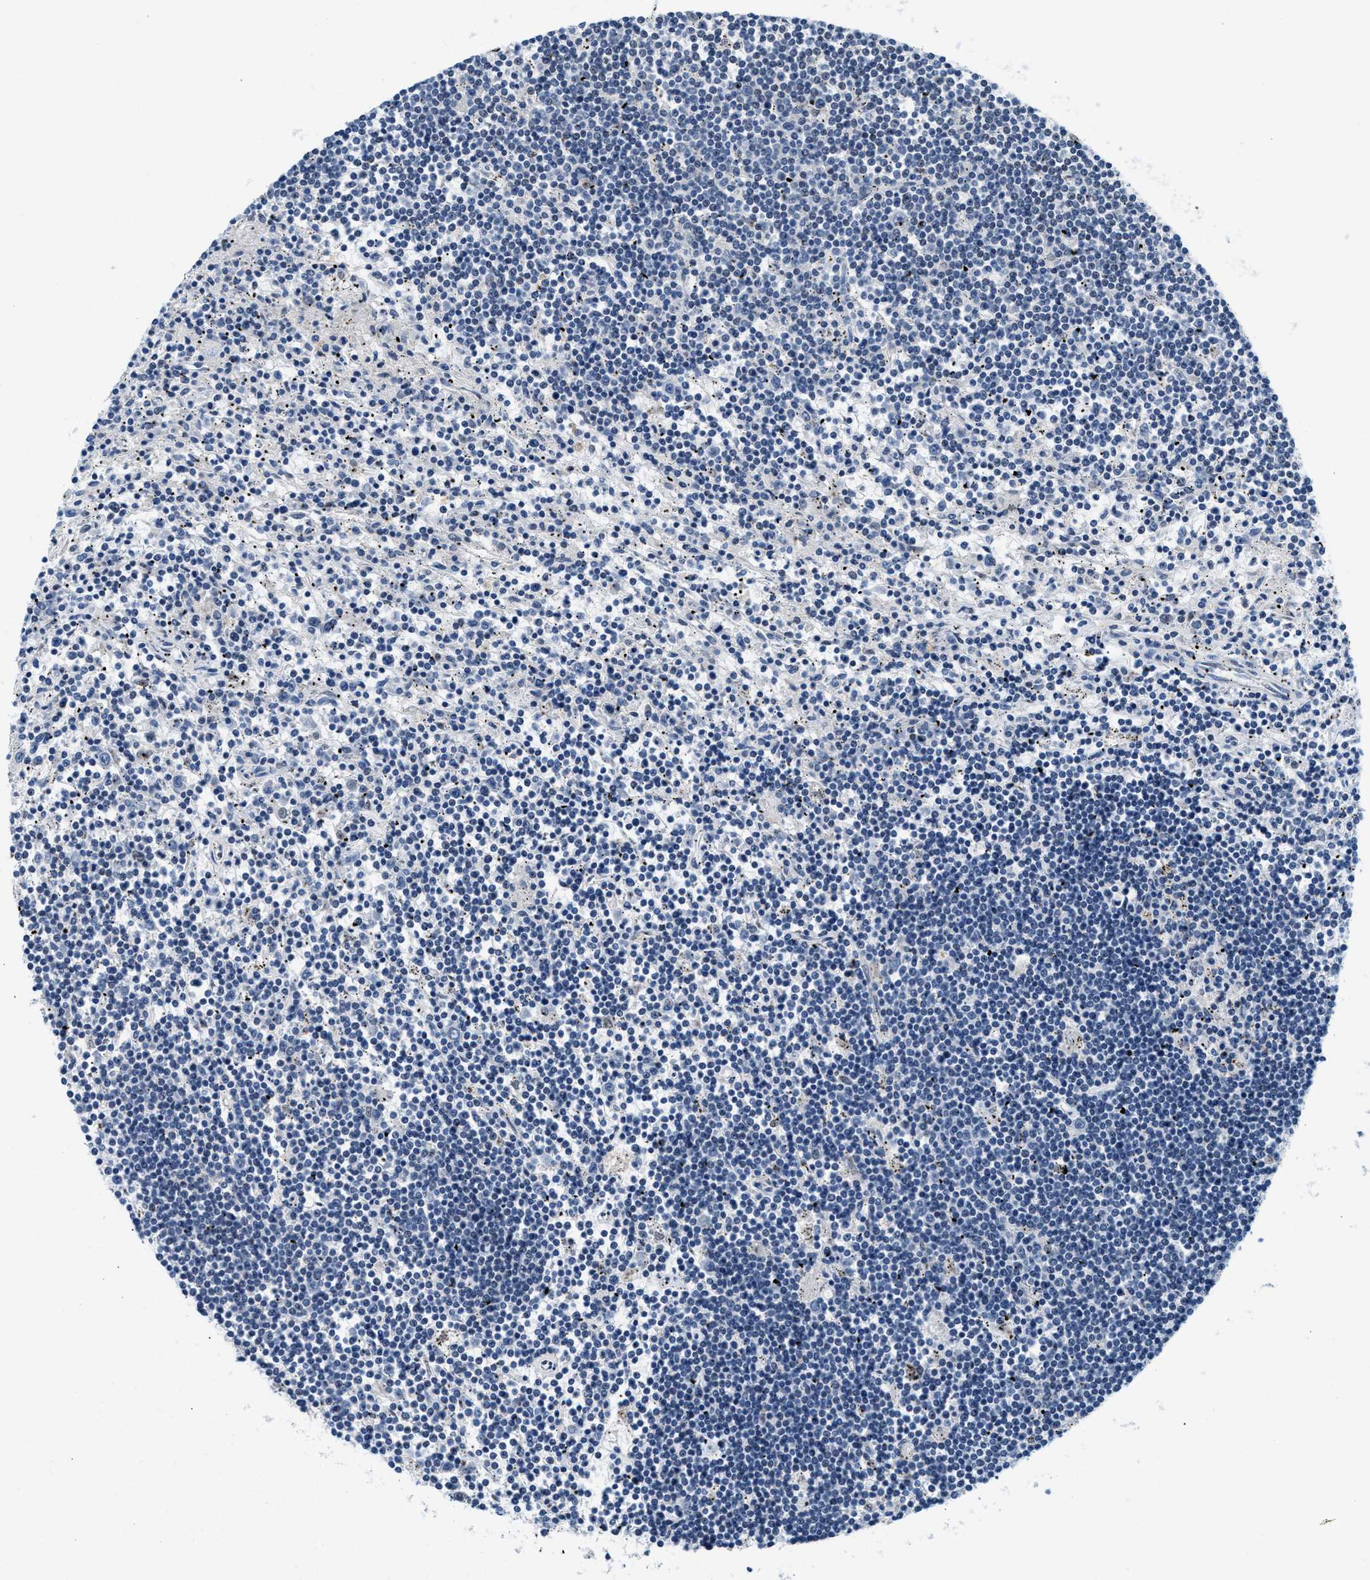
{"staining": {"intensity": "negative", "quantity": "none", "location": "none"}, "tissue": "lymphoma", "cell_type": "Tumor cells", "image_type": "cancer", "snomed": [{"axis": "morphology", "description": "Malignant lymphoma, non-Hodgkin's type, Low grade"}, {"axis": "topography", "description": "Spleen"}], "caption": "High power microscopy micrograph of an IHC image of lymphoma, revealing no significant expression in tumor cells.", "gene": "KCNMB2", "patient": {"sex": "male", "age": 76}}